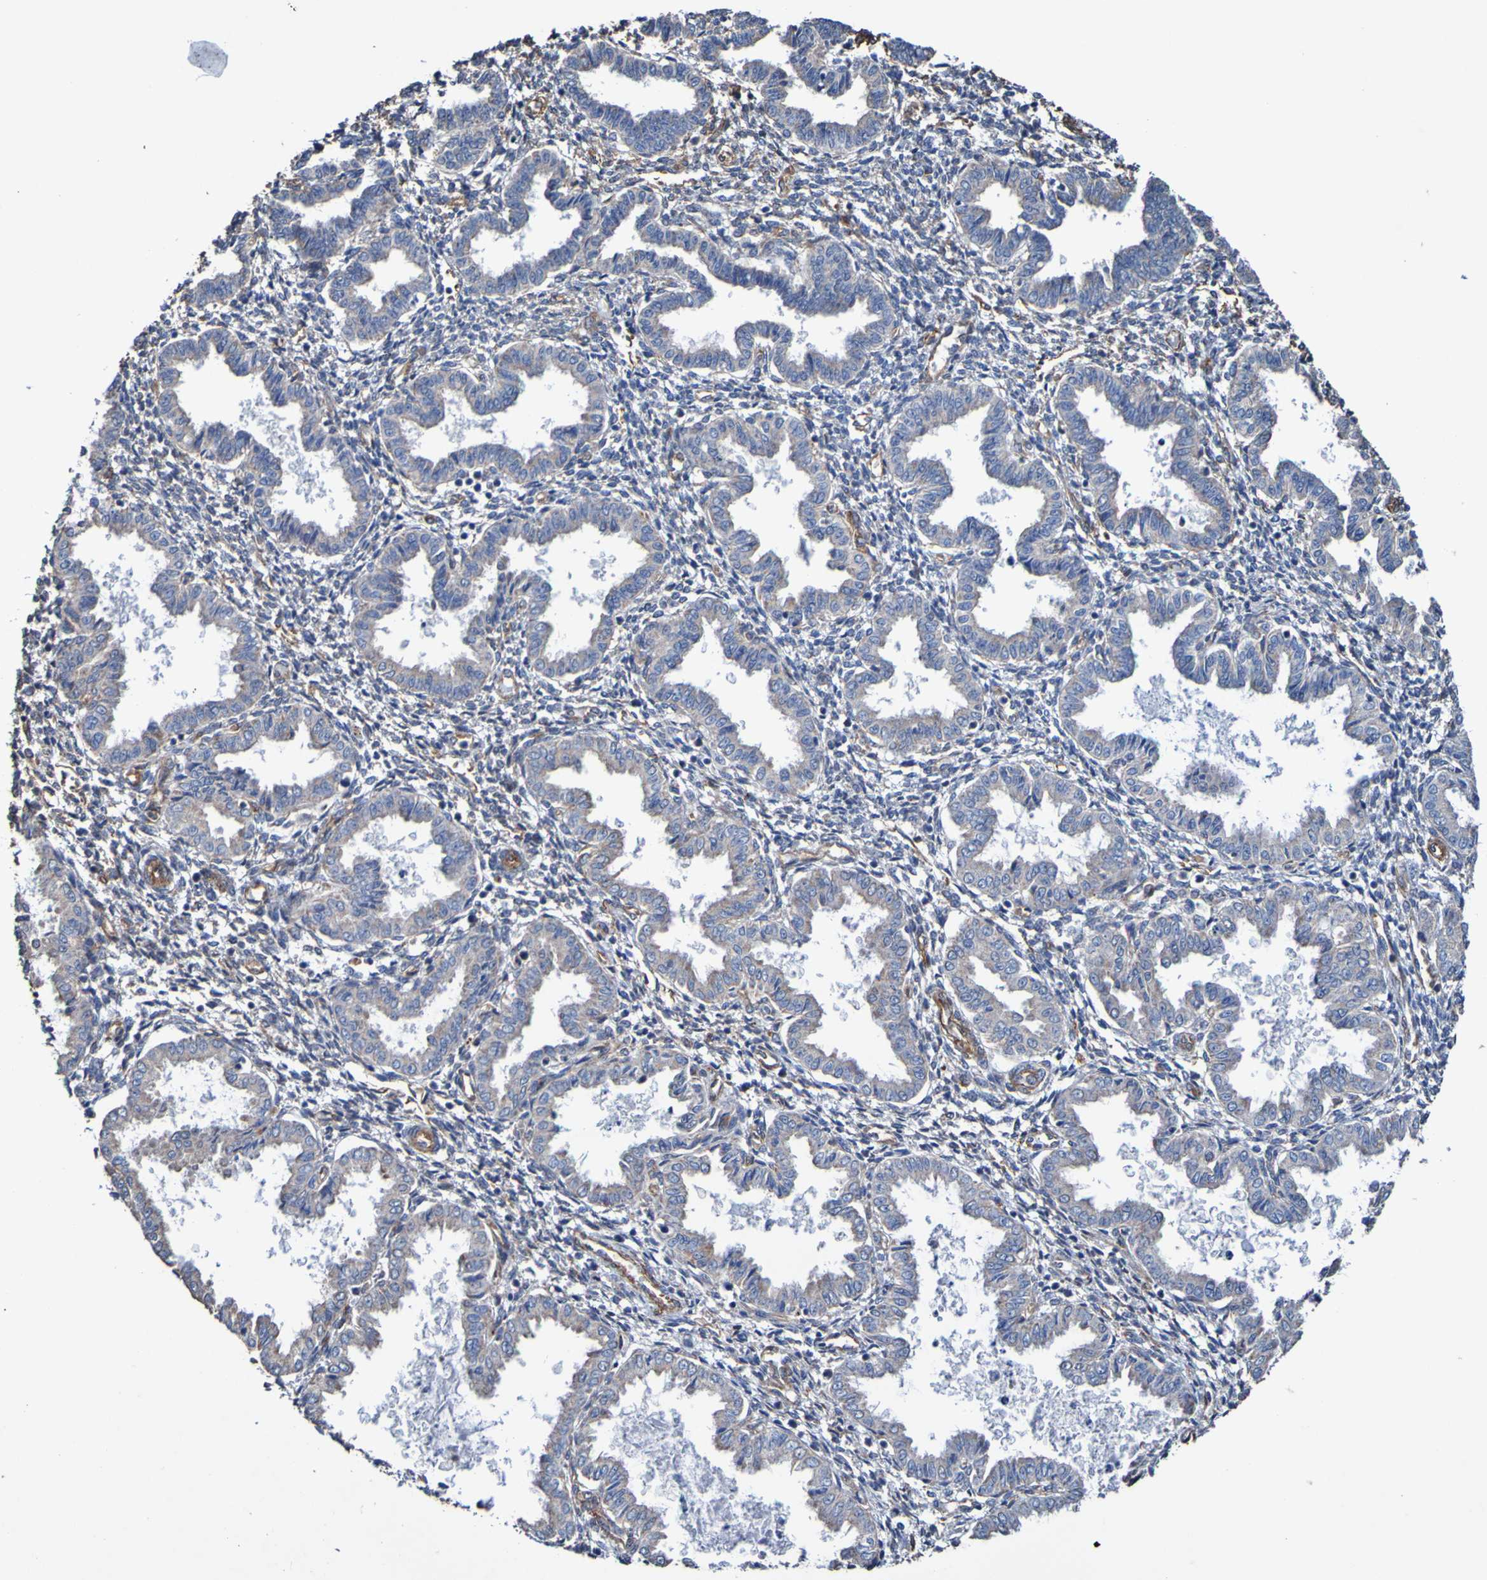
{"staining": {"intensity": "negative", "quantity": "none", "location": "none"}, "tissue": "endometrium", "cell_type": "Cells in endometrial stroma", "image_type": "normal", "snomed": [{"axis": "morphology", "description": "Normal tissue, NOS"}, {"axis": "topography", "description": "Endometrium"}], "caption": "Cells in endometrial stroma show no significant positivity in unremarkable endometrium. The staining is performed using DAB (3,3'-diaminobenzidine) brown chromogen with nuclei counter-stained in using hematoxylin.", "gene": "ELMOD3", "patient": {"sex": "female", "age": 33}}